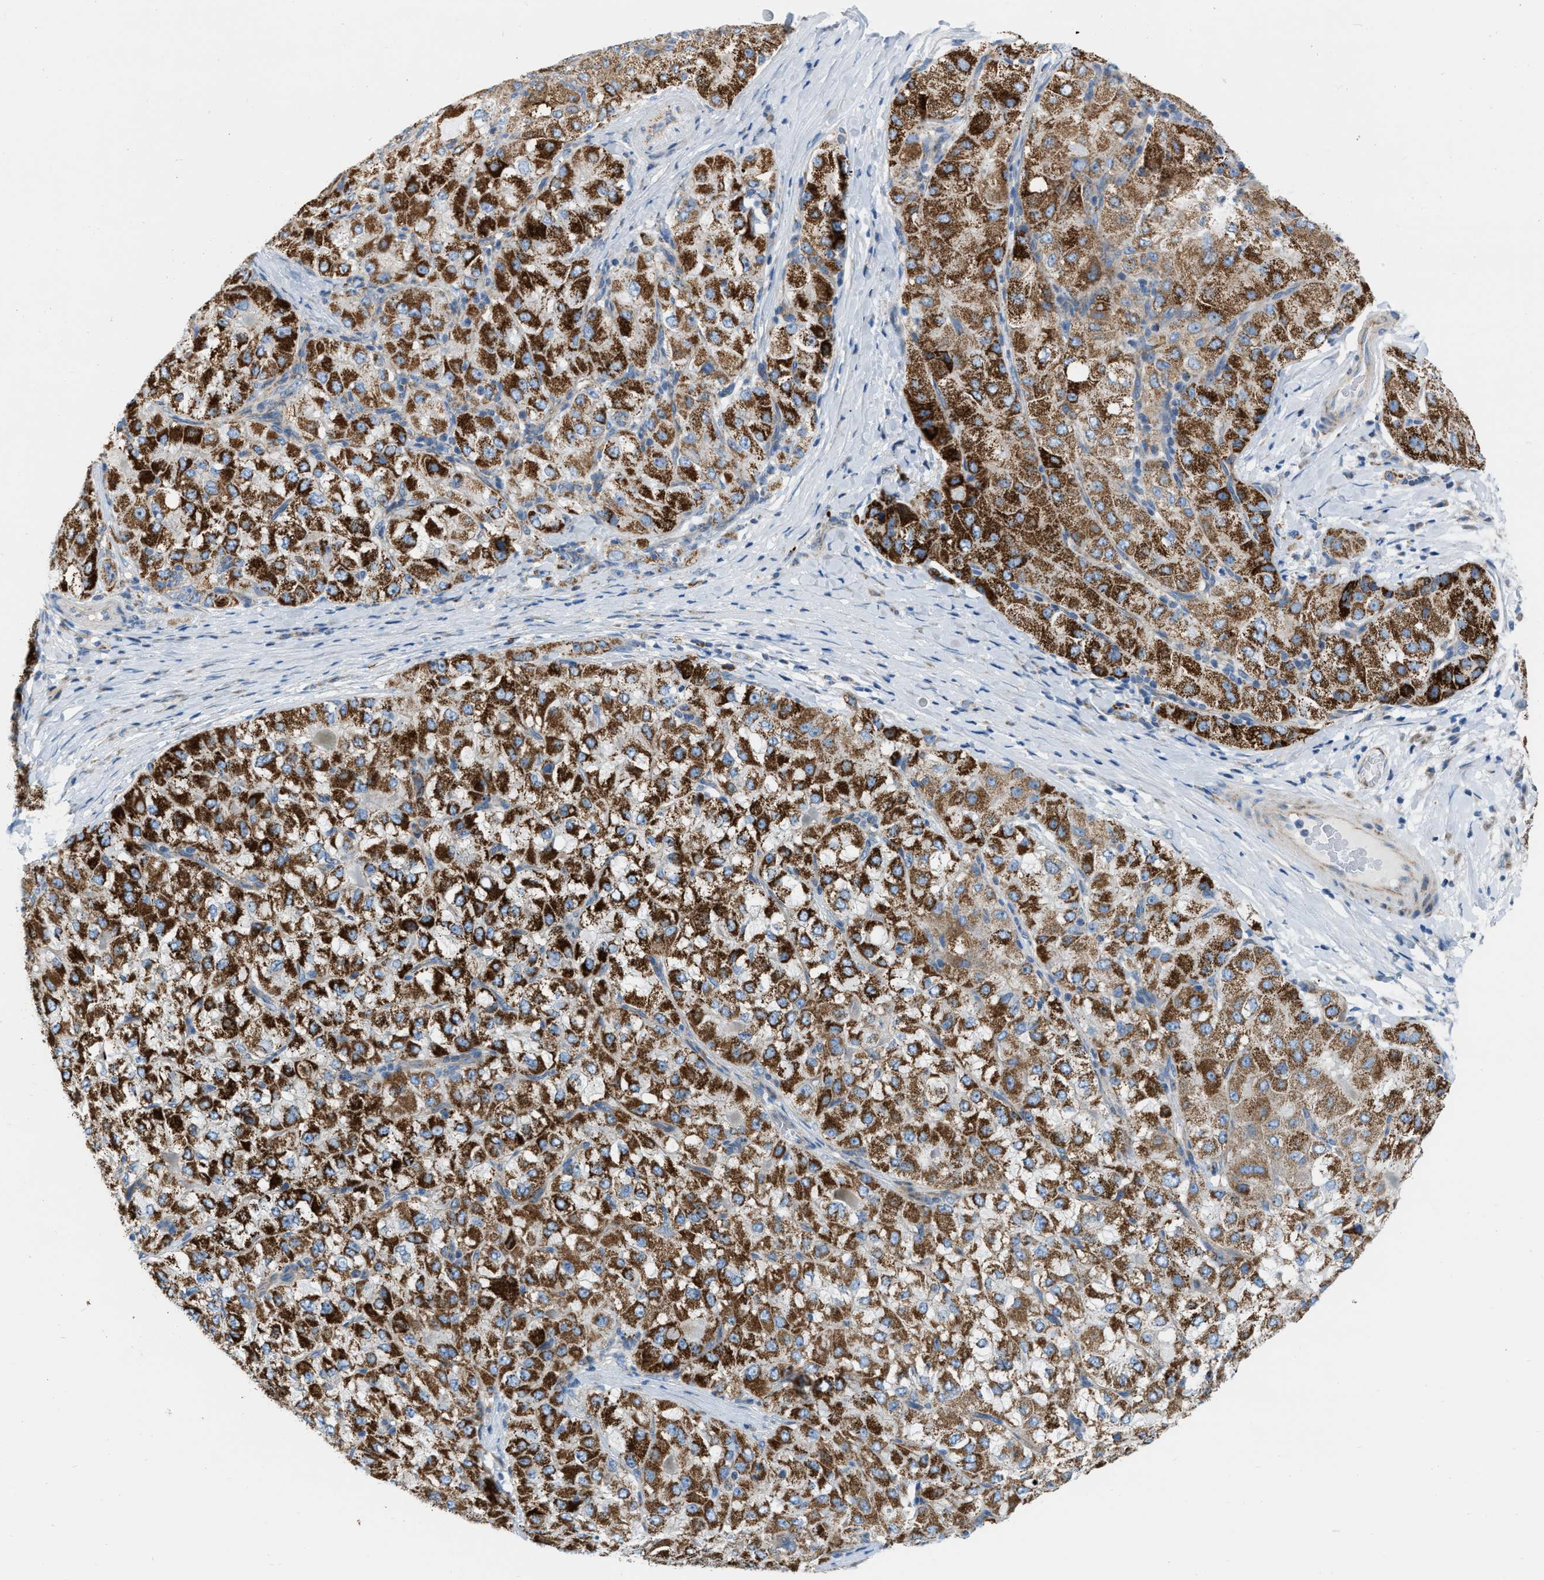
{"staining": {"intensity": "strong", "quantity": ">75%", "location": "cytoplasmic/membranous"}, "tissue": "liver cancer", "cell_type": "Tumor cells", "image_type": "cancer", "snomed": [{"axis": "morphology", "description": "Carcinoma, Hepatocellular, NOS"}, {"axis": "topography", "description": "Liver"}], "caption": "Protein analysis of liver cancer tissue exhibits strong cytoplasmic/membranous positivity in about >75% of tumor cells.", "gene": "JADE1", "patient": {"sex": "male", "age": 80}}